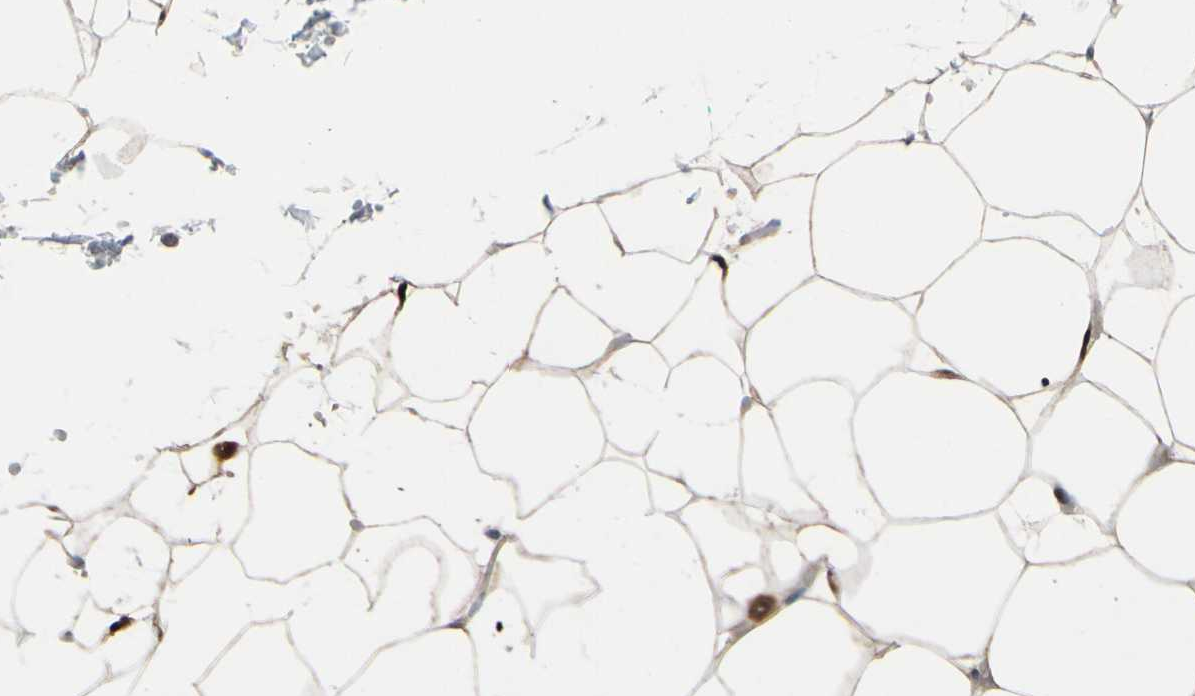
{"staining": {"intensity": "moderate", "quantity": ">75%", "location": "cytoplasmic/membranous,nuclear"}, "tissue": "adipose tissue", "cell_type": "Adipocytes", "image_type": "normal", "snomed": [{"axis": "morphology", "description": "Normal tissue, NOS"}, {"axis": "topography", "description": "Breast"}, {"axis": "topography", "description": "Adipose tissue"}], "caption": "IHC image of benign adipose tissue stained for a protein (brown), which exhibits medium levels of moderate cytoplasmic/membranous,nuclear staining in about >75% of adipocytes.", "gene": "ICAM5", "patient": {"sex": "female", "age": 25}}